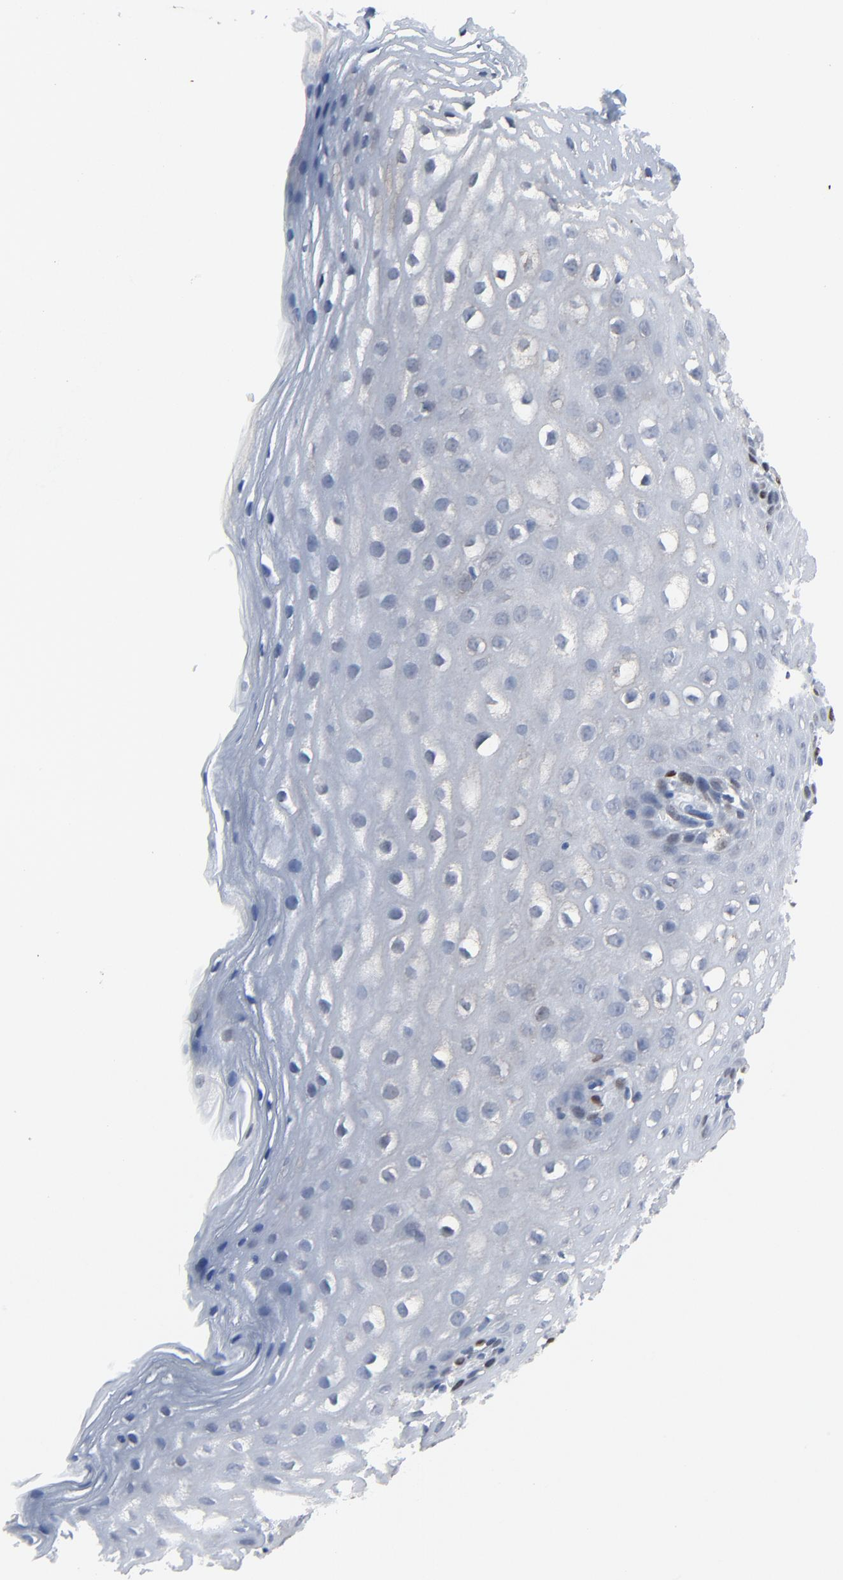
{"staining": {"intensity": "moderate", "quantity": "<25%", "location": "nuclear"}, "tissue": "esophagus", "cell_type": "Squamous epithelial cells", "image_type": "normal", "snomed": [{"axis": "morphology", "description": "Normal tissue, NOS"}, {"axis": "topography", "description": "Esophagus"}], "caption": "A brown stain shows moderate nuclear expression of a protein in squamous epithelial cells of unremarkable esophagus. The protein is shown in brown color, while the nuclei are stained blue.", "gene": "BIRC3", "patient": {"sex": "female", "age": 70}}